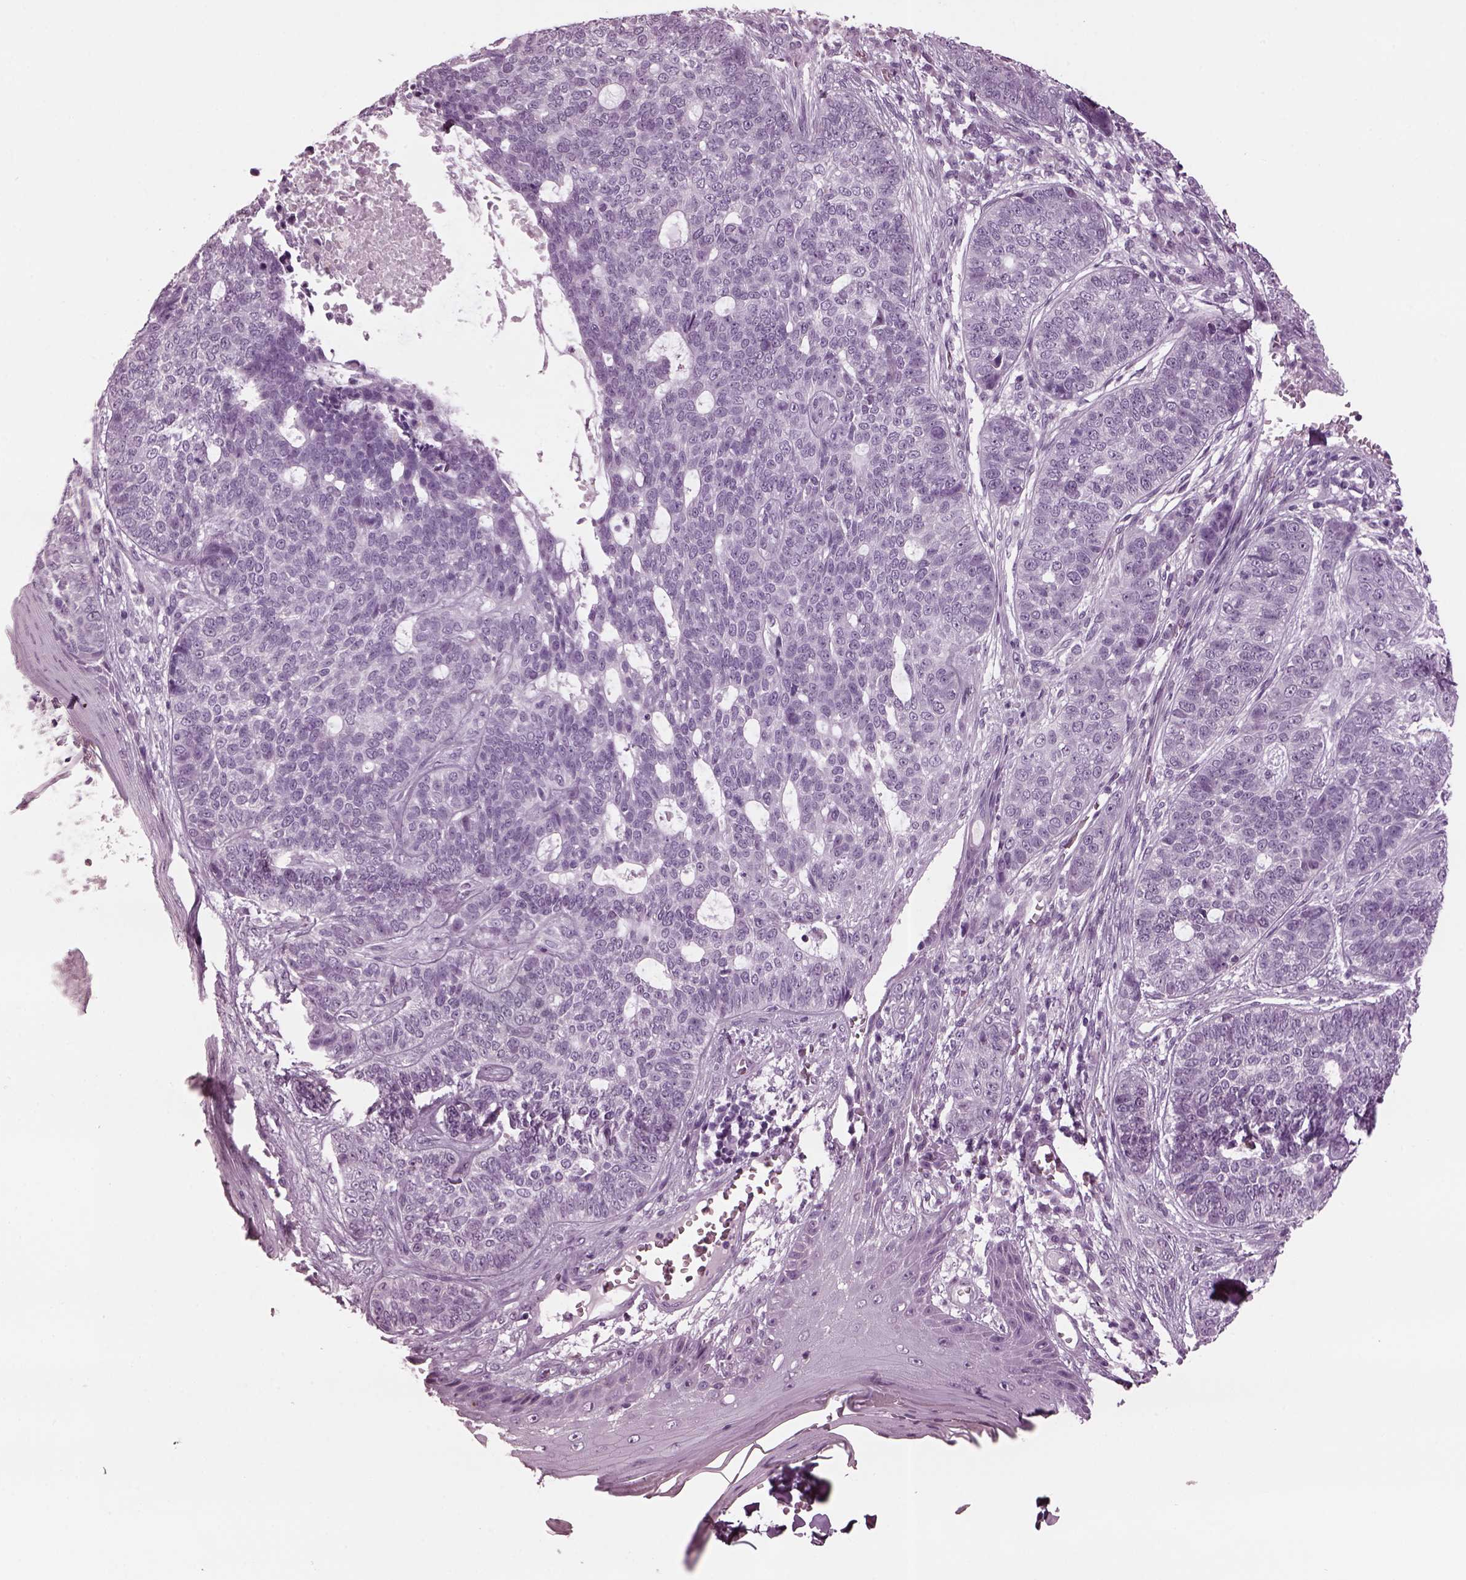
{"staining": {"intensity": "negative", "quantity": "none", "location": "none"}, "tissue": "skin cancer", "cell_type": "Tumor cells", "image_type": "cancer", "snomed": [{"axis": "morphology", "description": "Basal cell carcinoma"}, {"axis": "topography", "description": "Skin"}], "caption": "The photomicrograph shows no staining of tumor cells in skin cancer.", "gene": "TPPP2", "patient": {"sex": "female", "age": 69}}